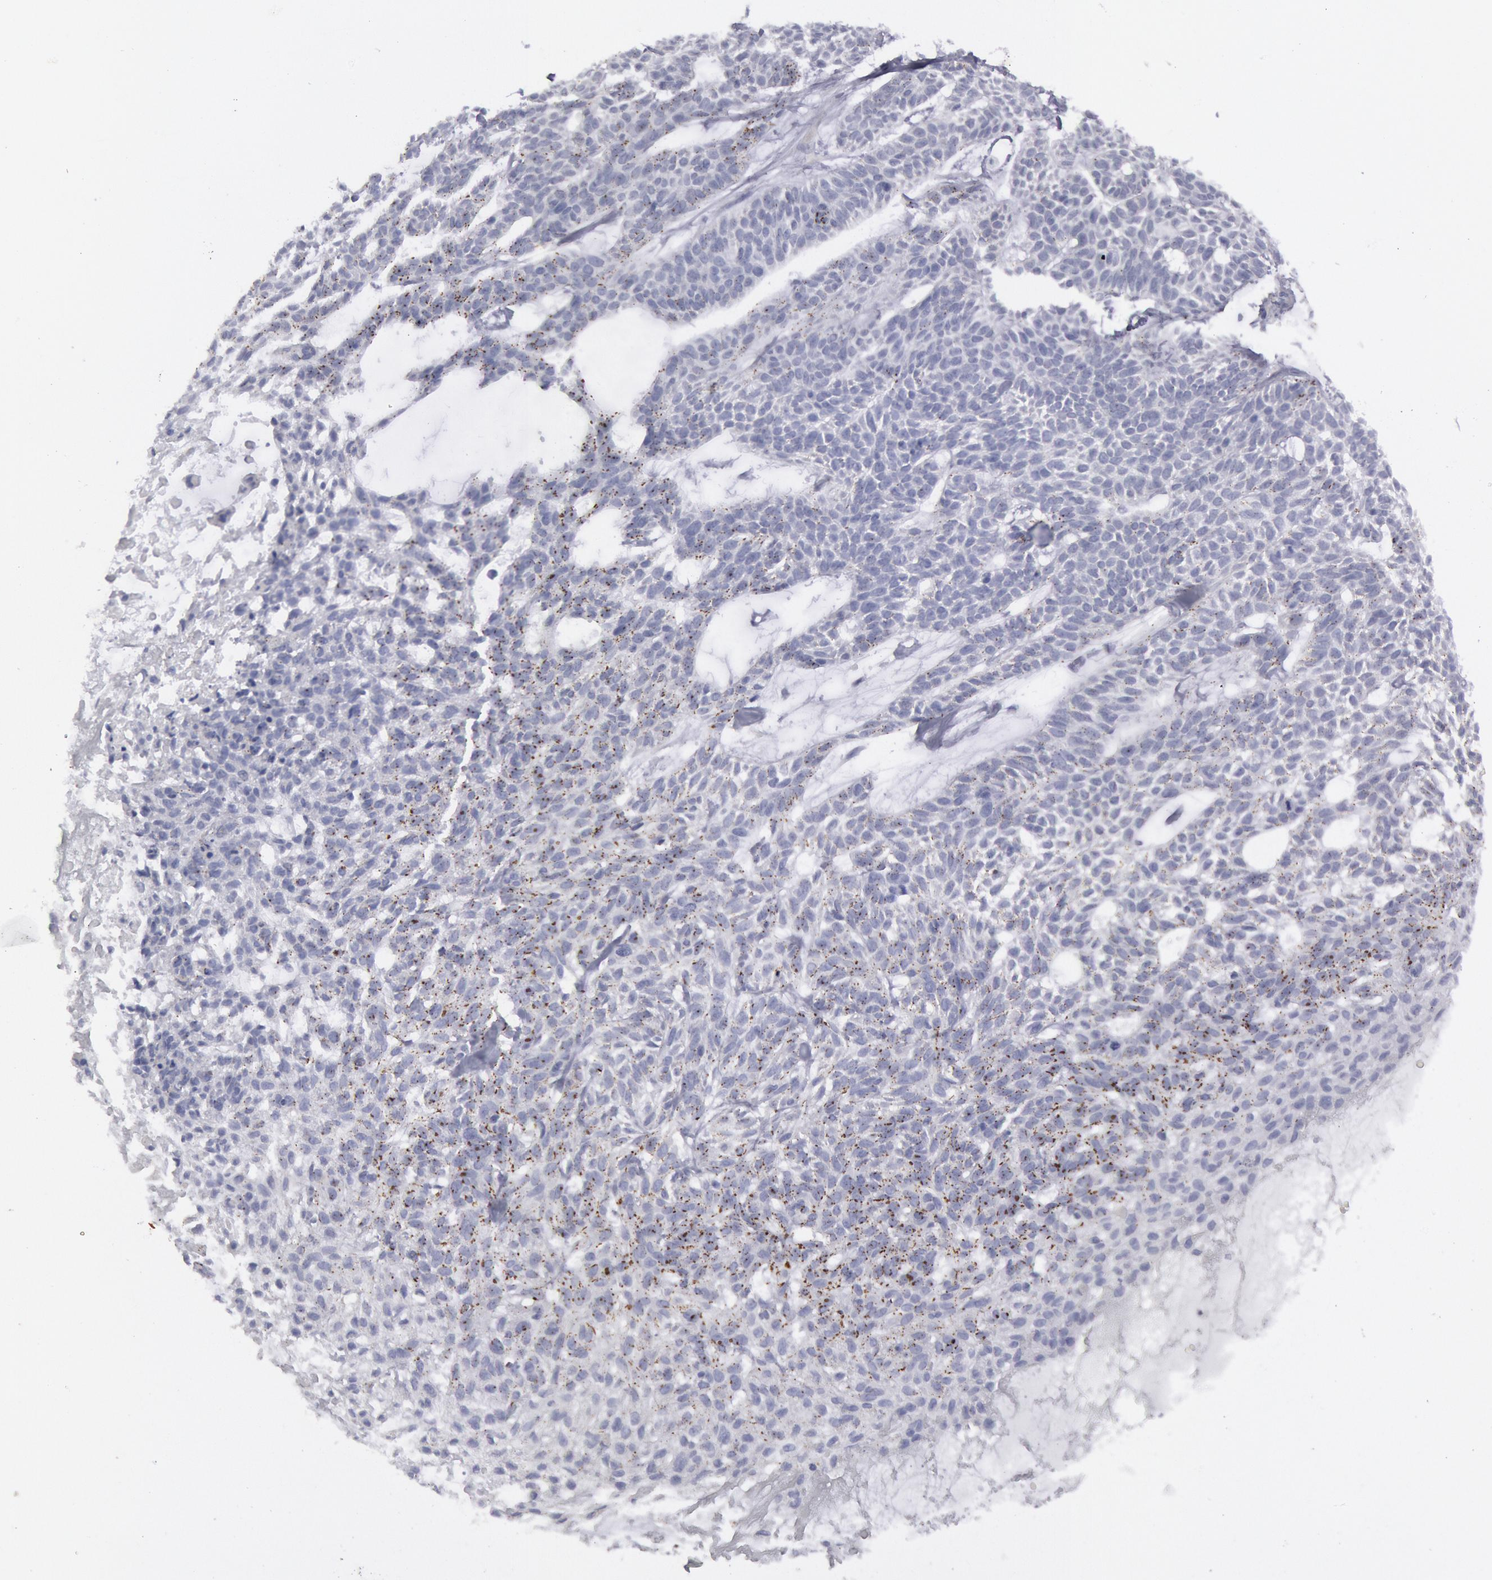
{"staining": {"intensity": "weak", "quantity": "25%-75%", "location": "cytoplasmic/membranous"}, "tissue": "skin cancer", "cell_type": "Tumor cells", "image_type": "cancer", "snomed": [{"axis": "morphology", "description": "Basal cell carcinoma"}, {"axis": "topography", "description": "Skin"}], "caption": "Protein expression by IHC demonstrates weak cytoplasmic/membranous staining in approximately 25%-75% of tumor cells in skin basal cell carcinoma.", "gene": "FHL1", "patient": {"sex": "male", "age": 75}}